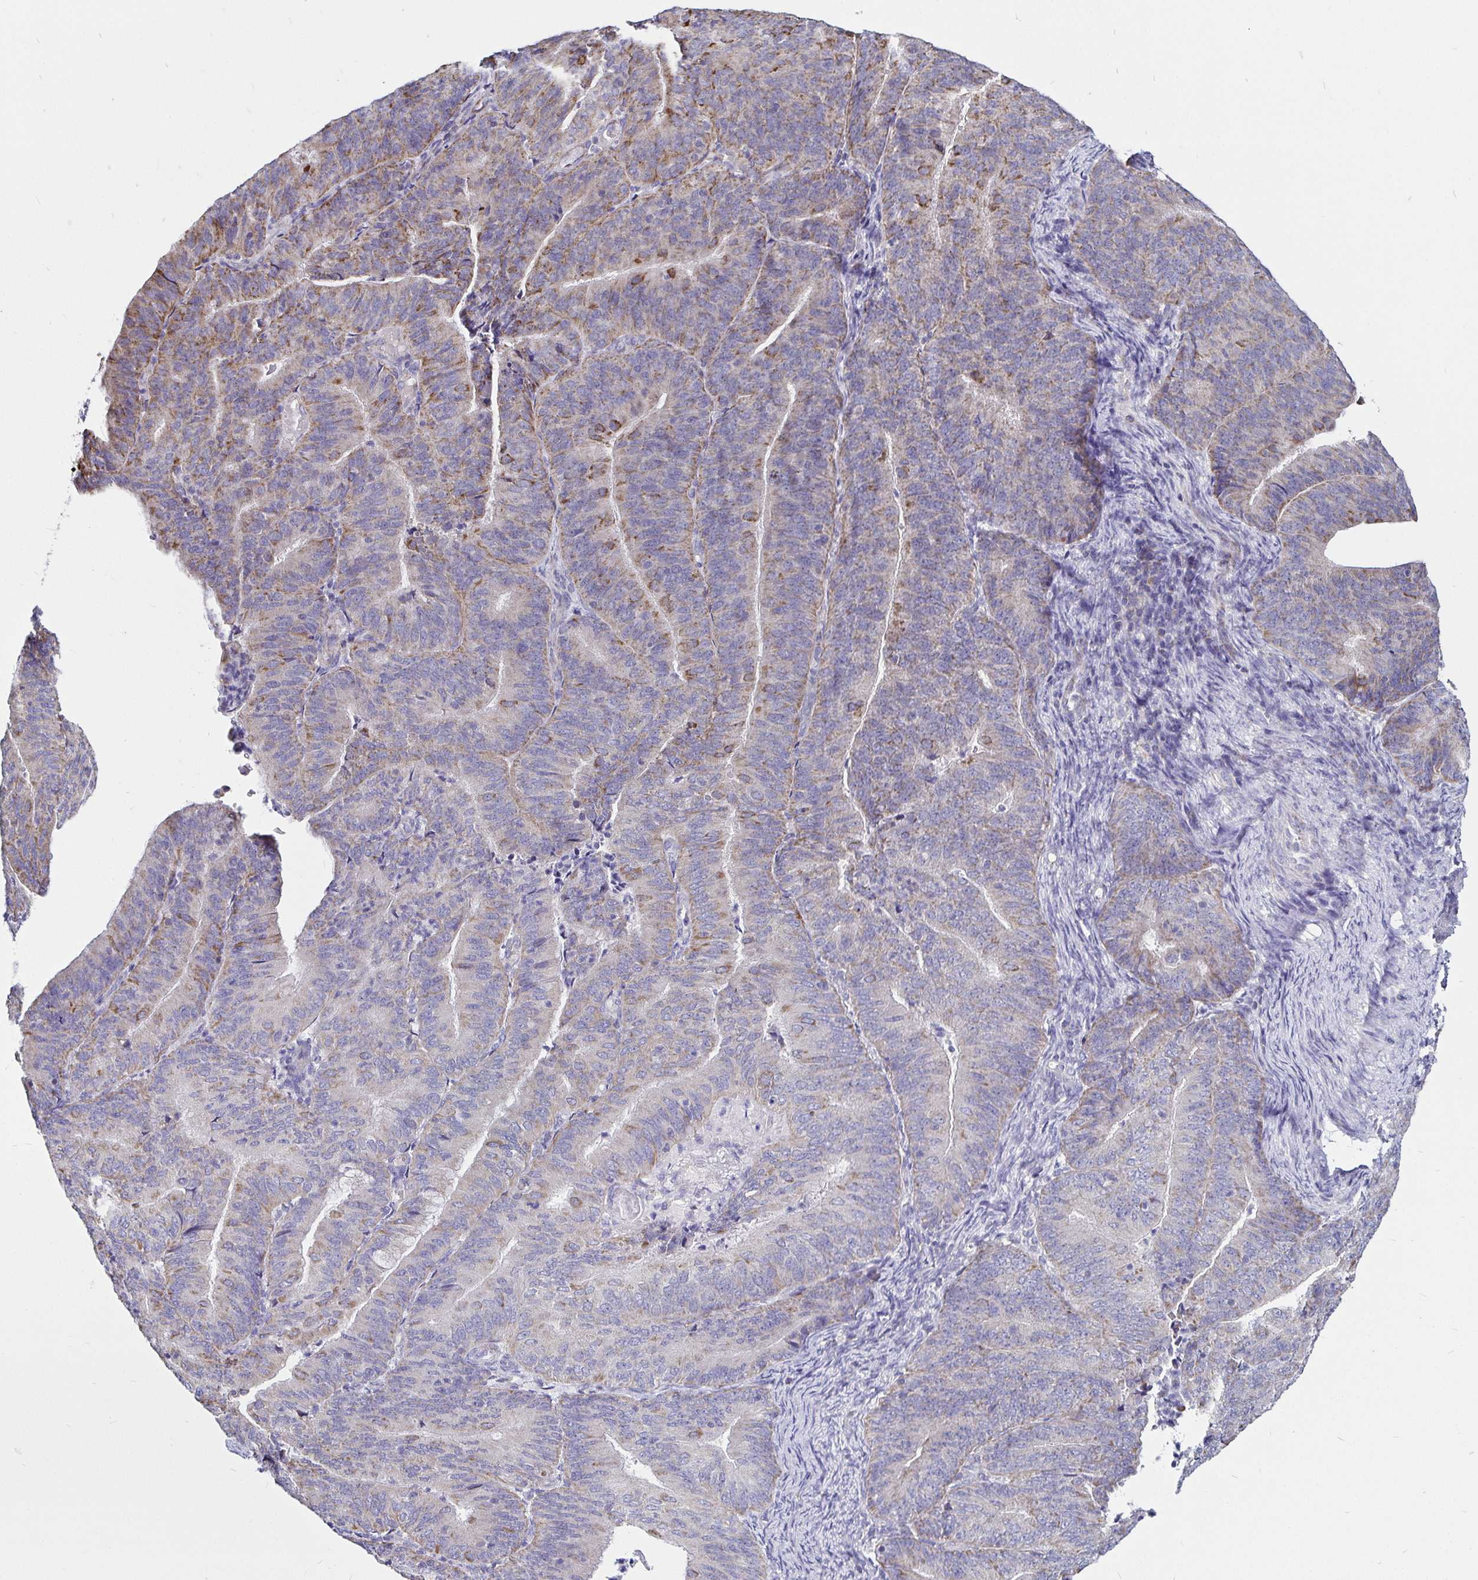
{"staining": {"intensity": "moderate", "quantity": "<25%", "location": "cytoplasmic/membranous"}, "tissue": "endometrial cancer", "cell_type": "Tumor cells", "image_type": "cancer", "snomed": [{"axis": "morphology", "description": "Adenocarcinoma, NOS"}, {"axis": "topography", "description": "Endometrium"}], "caption": "IHC of adenocarcinoma (endometrial) displays low levels of moderate cytoplasmic/membranous staining in about <25% of tumor cells.", "gene": "PGAM2", "patient": {"sex": "female", "age": 57}}